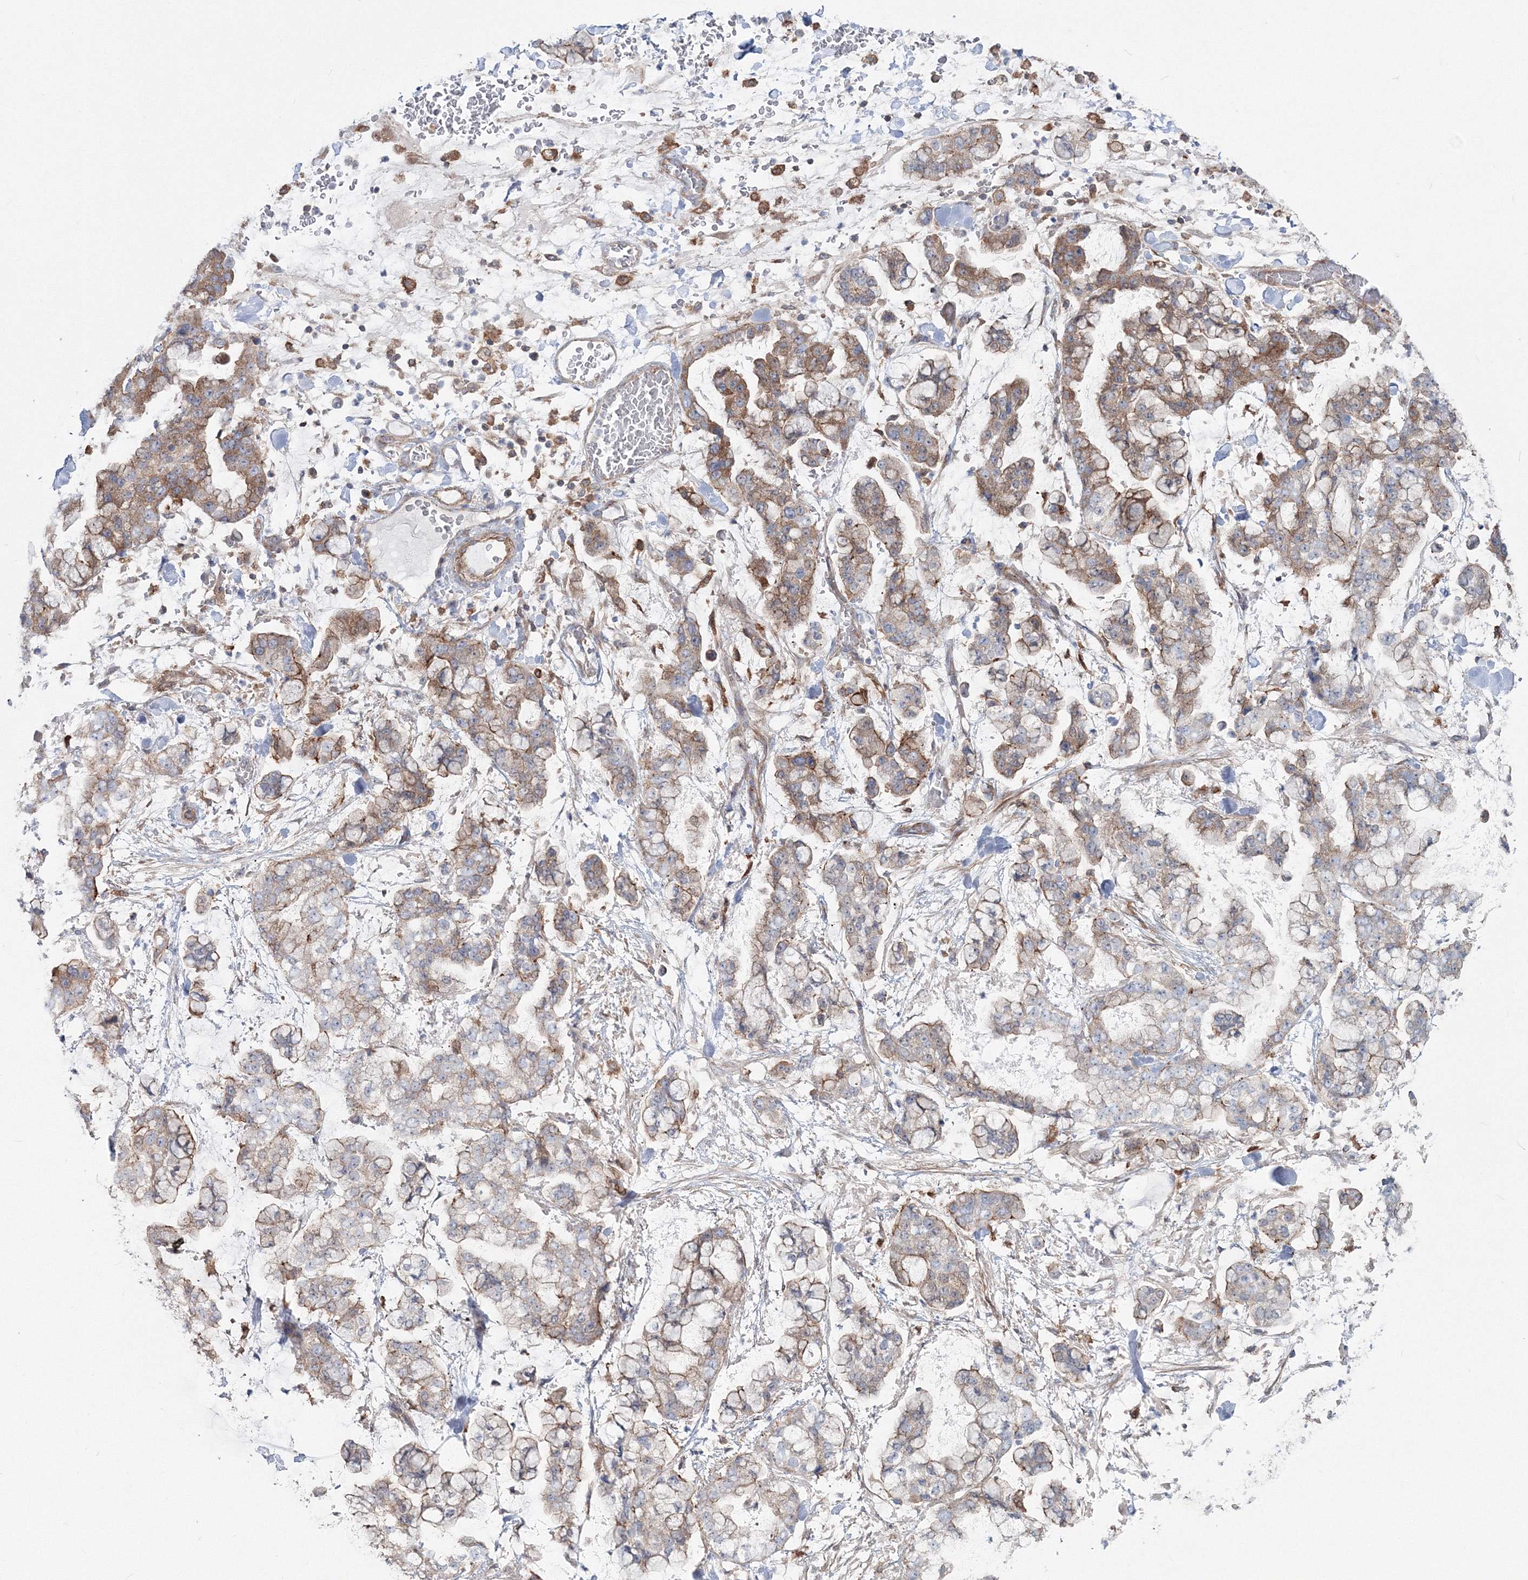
{"staining": {"intensity": "moderate", "quantity": "25%-75%", "location": "cytoplasmic/membranous"}, "tissue": "stomach cancer", "cell_type": "Tumor cells", "image_type": "cancer", "snomed": [{"axis": "morphology", "description": "Normal tissue, NOS"}, {"axis": "morphology", "description": "Adenocarcinoma, NOS"}, {"axis": "topography", "description": "Stomach, upper"}, {"axis": "topography", "description": "Stomach"}], "caption": "Brown immunohistochemical staining in human stomach cancer (adenocarcinoma) reveals moderate cytoplasmic/membranous positivity in approximately 25%-75% of tumor cells. Using DAB (brown) and hematoxylin (blue) stains, captured at high magnification using brightfield microscopy.", "gene": "GGA2", "patient": {"sex": "male", "age": 76}}